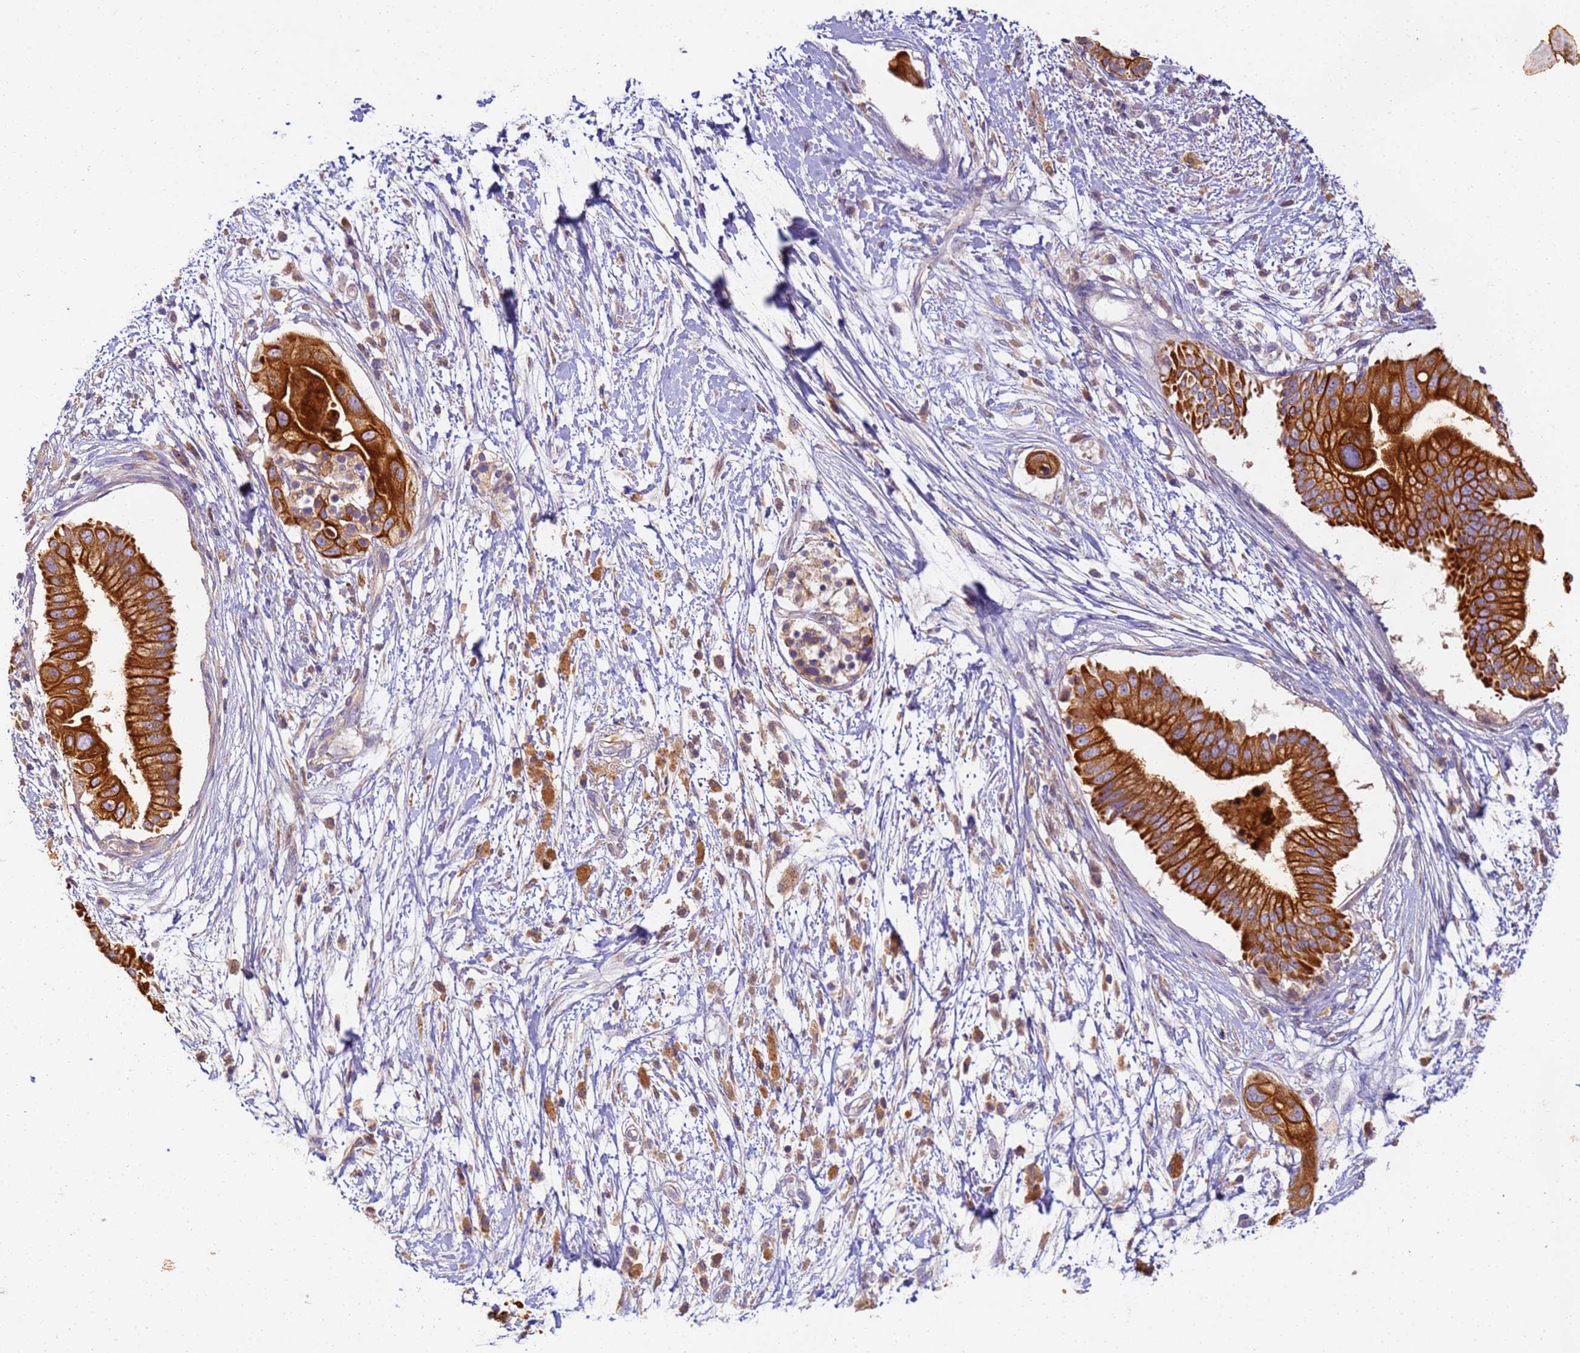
{"staining": {"intensity": "strong", "quantity": ">75%", "location": "cytoplasmic/membranous"}, "tissue": "pancreatic cancer", "cell_type": "Tumor cells", "image_type": "cancer", "snomed": [{"axis": "morphology", "description": "Adenocarcinoma, NOS"}, {"axis": "topography", "description": "Pancreas"}], "caption": "Protein staining of pancreatic cancer (adenocarcinoma) tissue exhibits strong cytoplasmic/membranous expression in approximately >75% of tumor cells.", "gene": "TIGAR", "patient": {"sex": "male", "age": 68}}